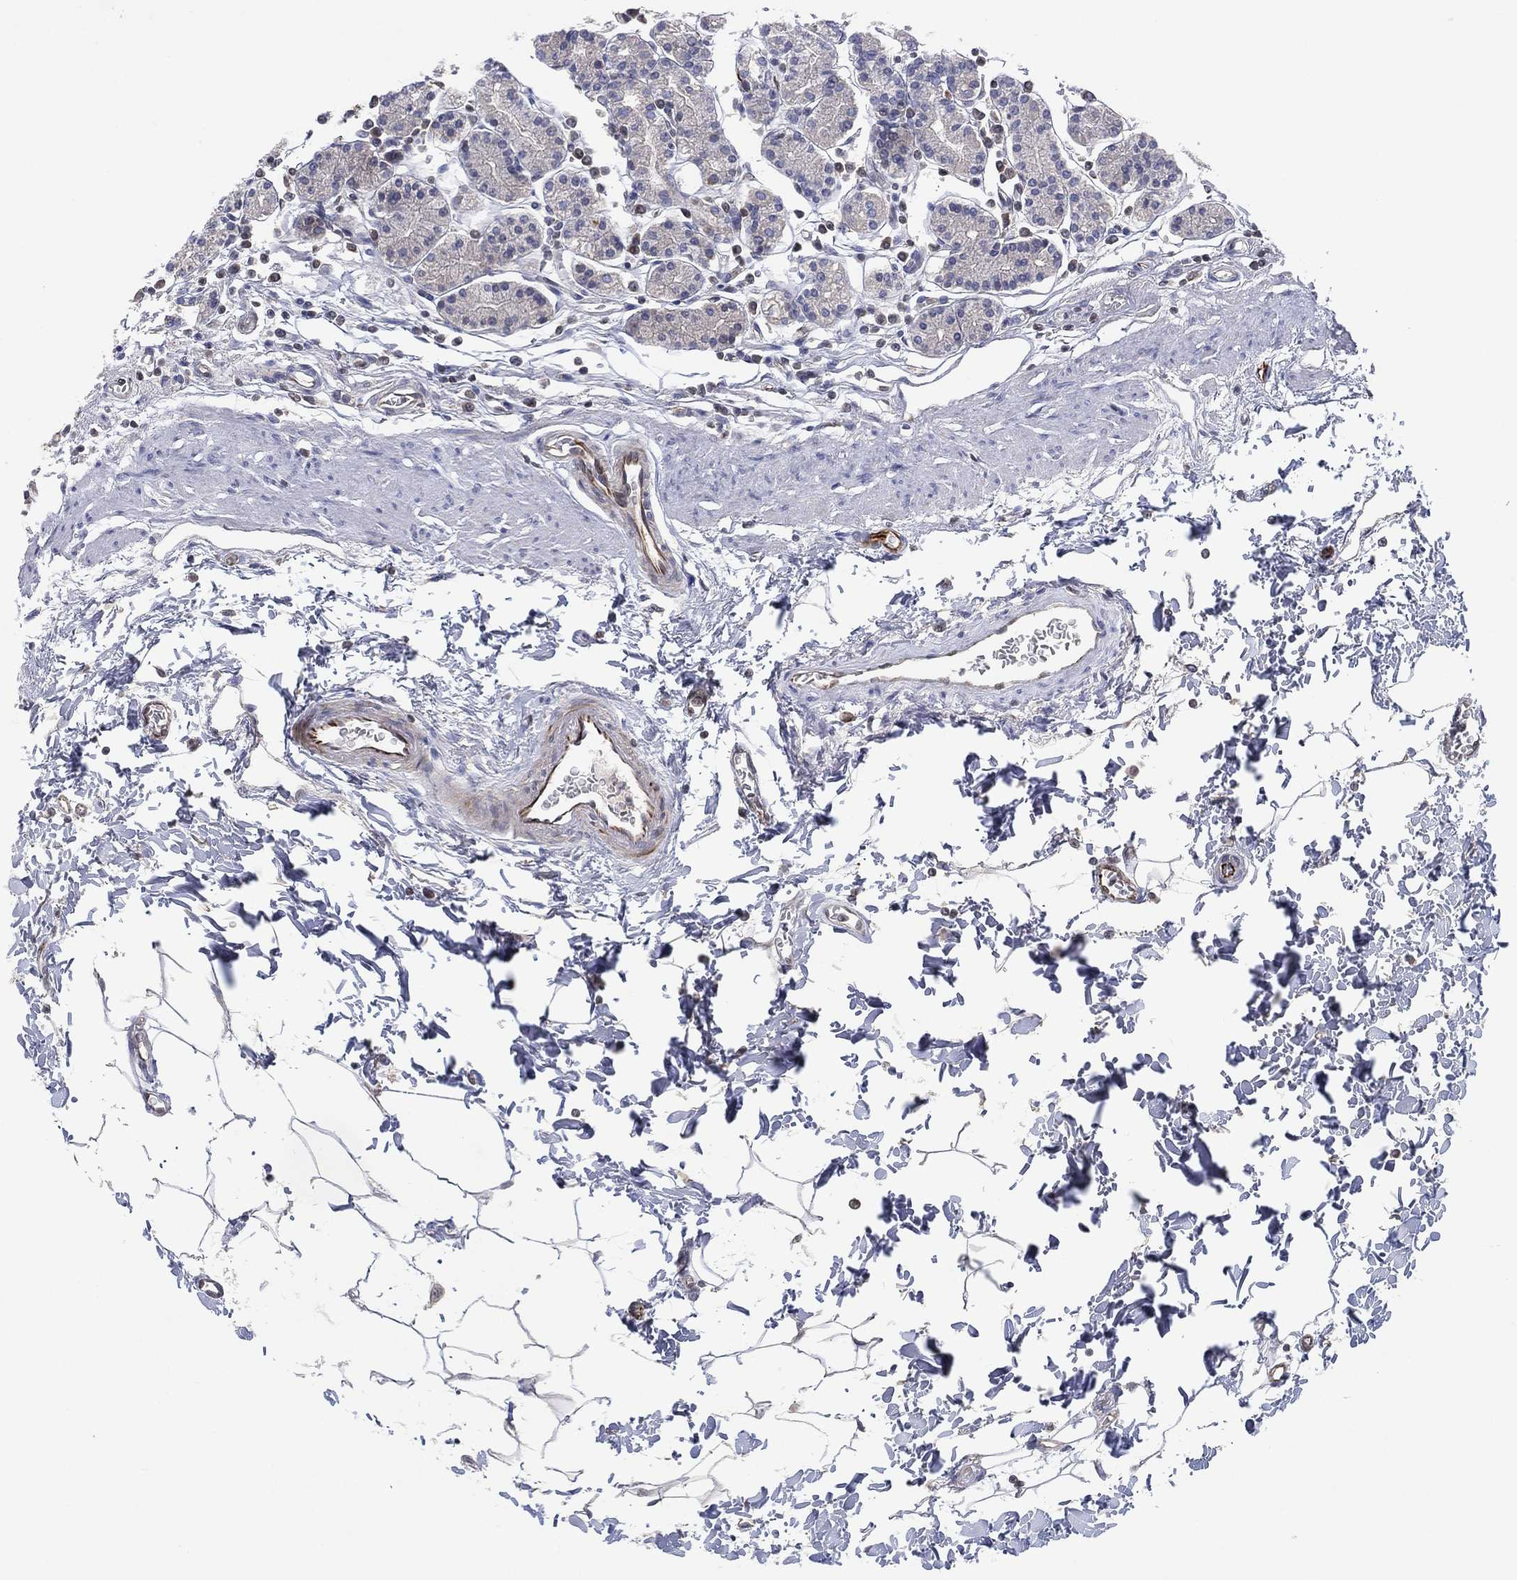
{"staining": {"intensity": "negative", "quantity": "none", "location": "none"}, "tissue": "stomach", "cell_type": "Glandular cells", "image_type": "normal", "snomed": [{"axis": "morphology", "description": "Normal tissue, NOS"}, {"axis": "topography", "description": "Stomach, upper"}, {"axis": "topography", "description": "Stomach"}], "caption": "Histopathology image shows no protein expression in glandular cells of normal stomach. (Stains: DAB (3,3'-diaminobenzidine) immunohistochemistry with hematoxylin counter stain, Microscopy: brightfield microscopy at high magnification).", "gene": "FLI1", "patient": {"sex": "male", "age": 62}}